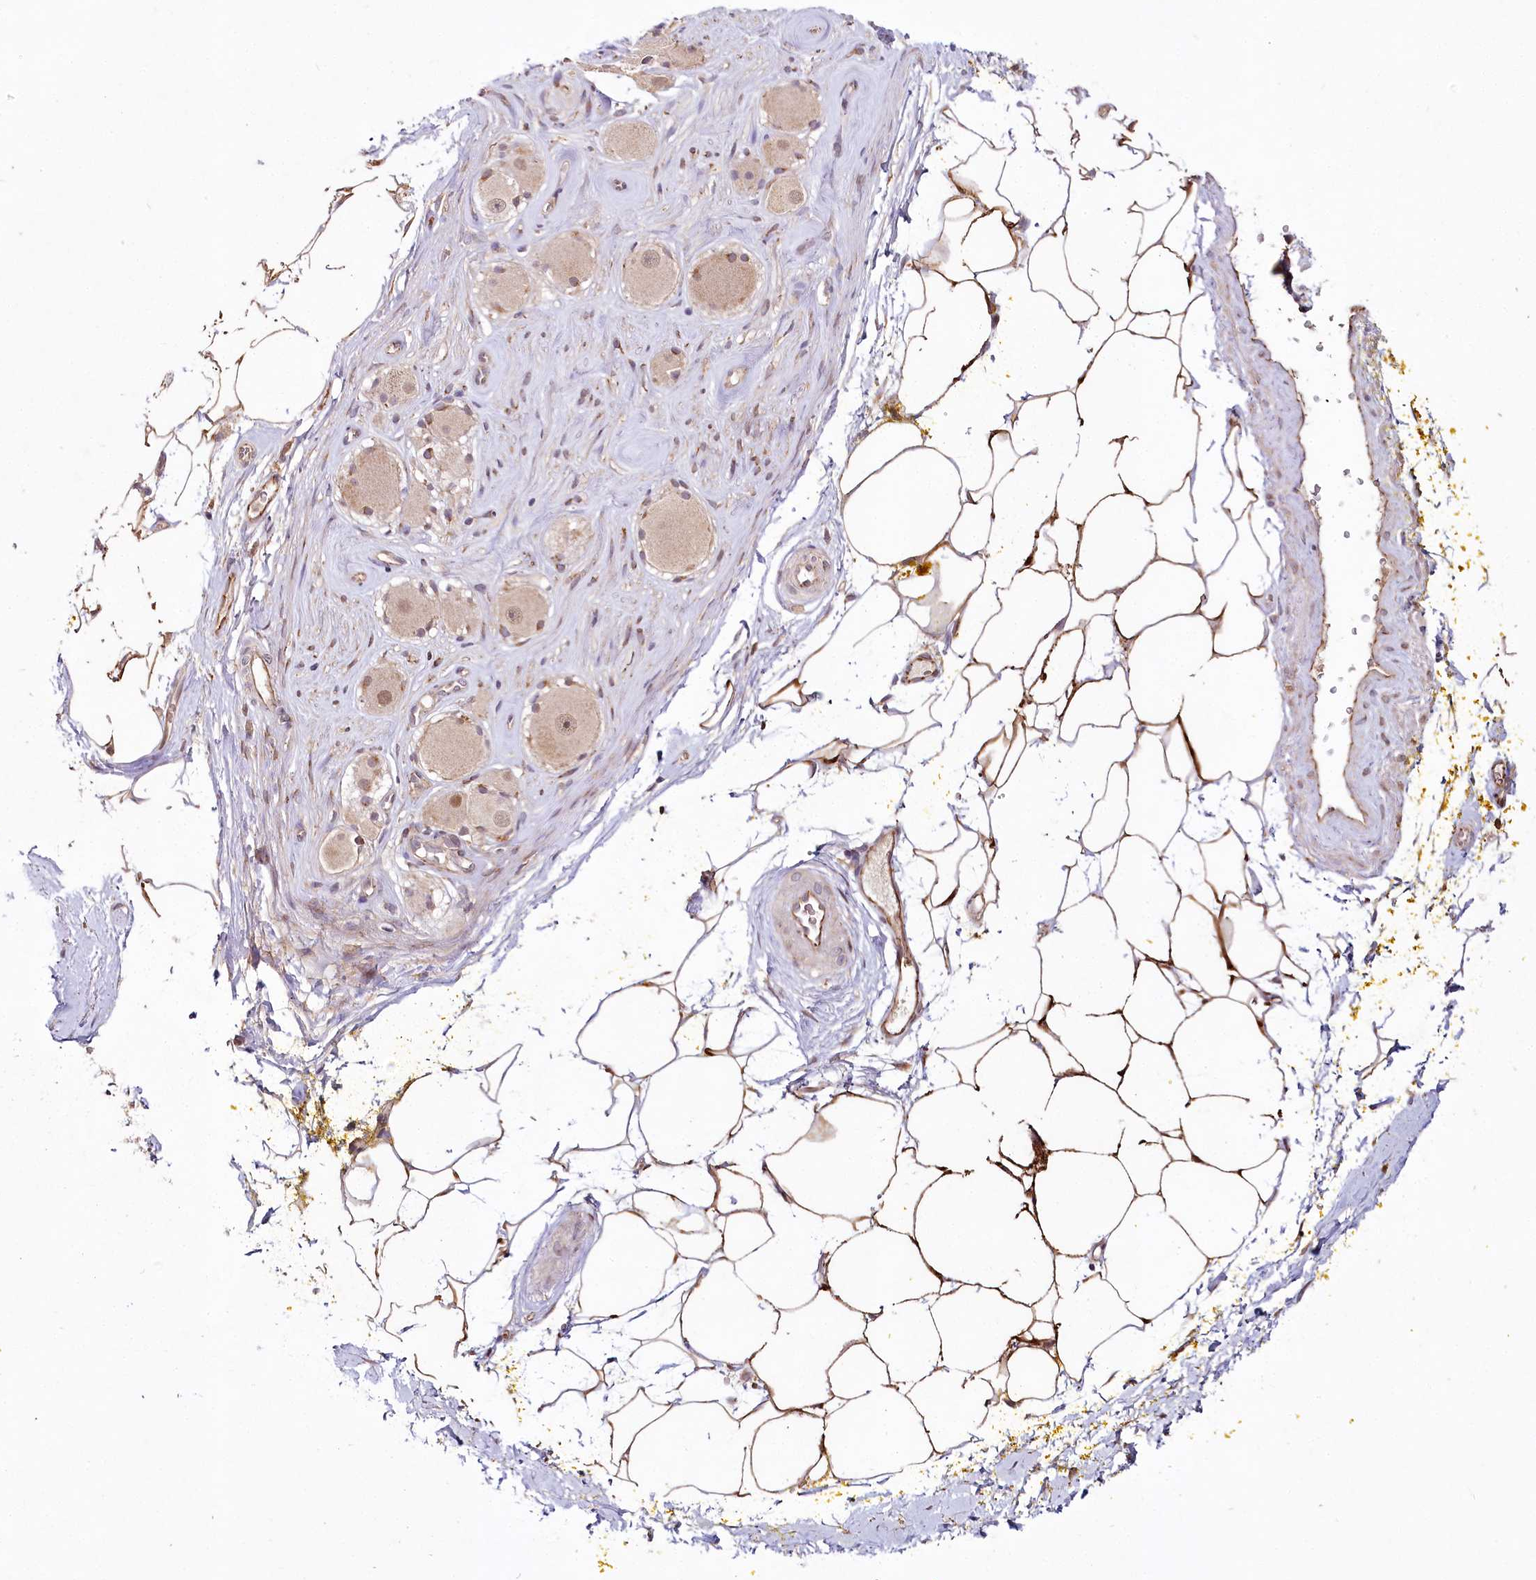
{"staining": {"intensity": "strong", "quantity": ">75%", "location": "cytoplasmic/membranous"}, "tissue": "adipose tissue", "cell_type": "Adipocytes", "image_type": "normal", "snomed": [{"axis": "morphology", "description": "Normal tissue, NOS"}, {"axis": "morphology", "description": "Adenocarcinoma, Low grade"}, {"axis": "topography", "description": "Prostate"}, {"axis": "topography", "description": "Peripheral nerve tissue"}], "caption": "Immunohistochemical staining of normal human adipose tissue displays high levels of strong cytoplasmic/membranous expression in about >75% of adipocytes. The protein of interest is stained brown, and the nuclei are stained in blue (DAB (3,3'-diaminobenzidine) IHC with brightfield microscopy, high magnification).", "gene": "ALKBH8", "patient": {"sex": "male", "age": 63}}